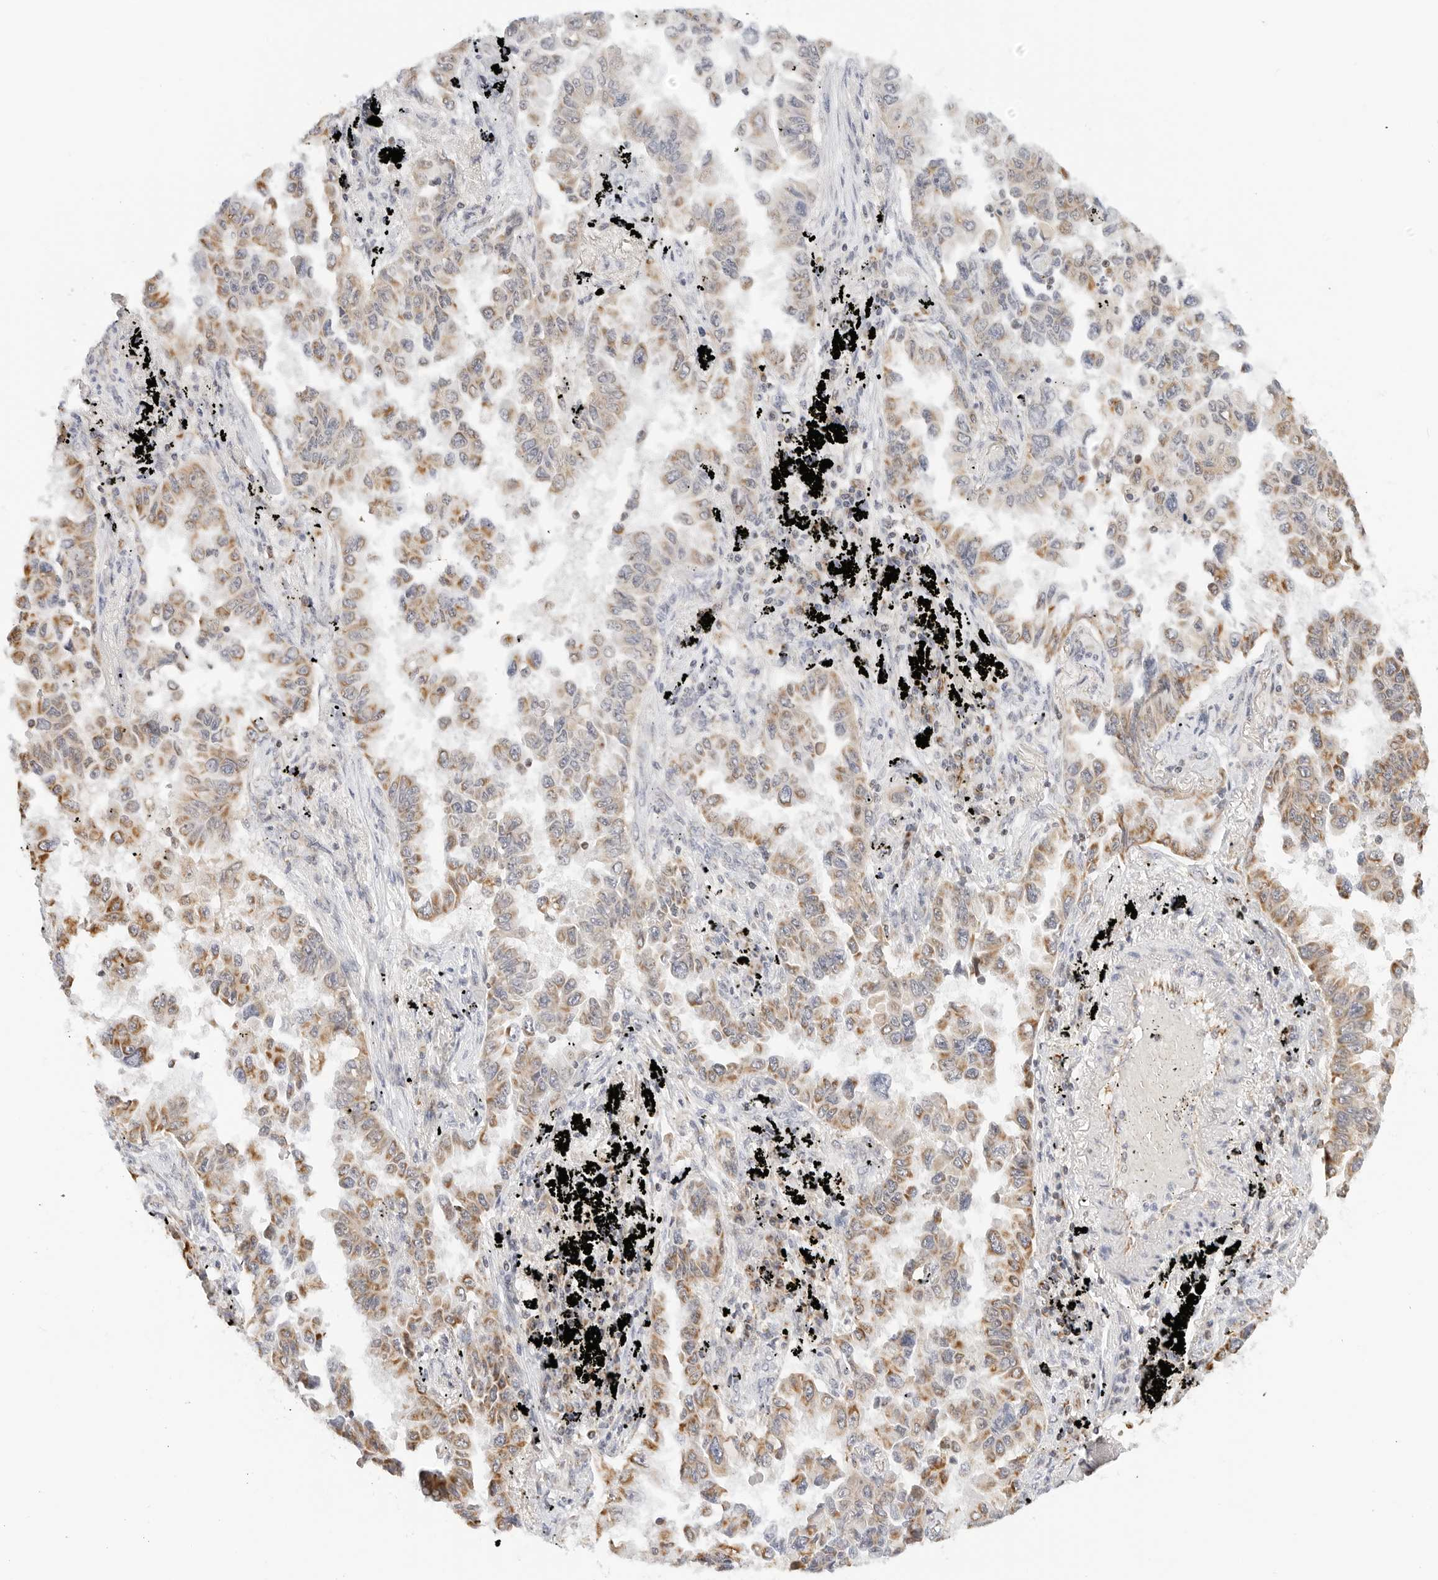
{"staining": {"intensity": "moderate", "quantity": "25%-75%", "location": "cytoplasmic/membranous"}, "tissue": "lung cancer", "cell_type": "Tumor cells", "image_type": "cancer", "snomed": [{"axis": "morphology", "description": "Adenocarcinoma, NOS"}, {"axis": "topography", "description": "Lung"}], "caption": "Tumor cells show medium levels of moderate cytoplasmic/membranous positivity in approximately 25%-75% of cells in lung cancer. The protein of interest is stained brown, and the nuclei are stained in blue (DAB IHC with brightfield microscopy, high magnification).", "gene": "ATL1", "patient": {"sex": "female", "age": 67}}